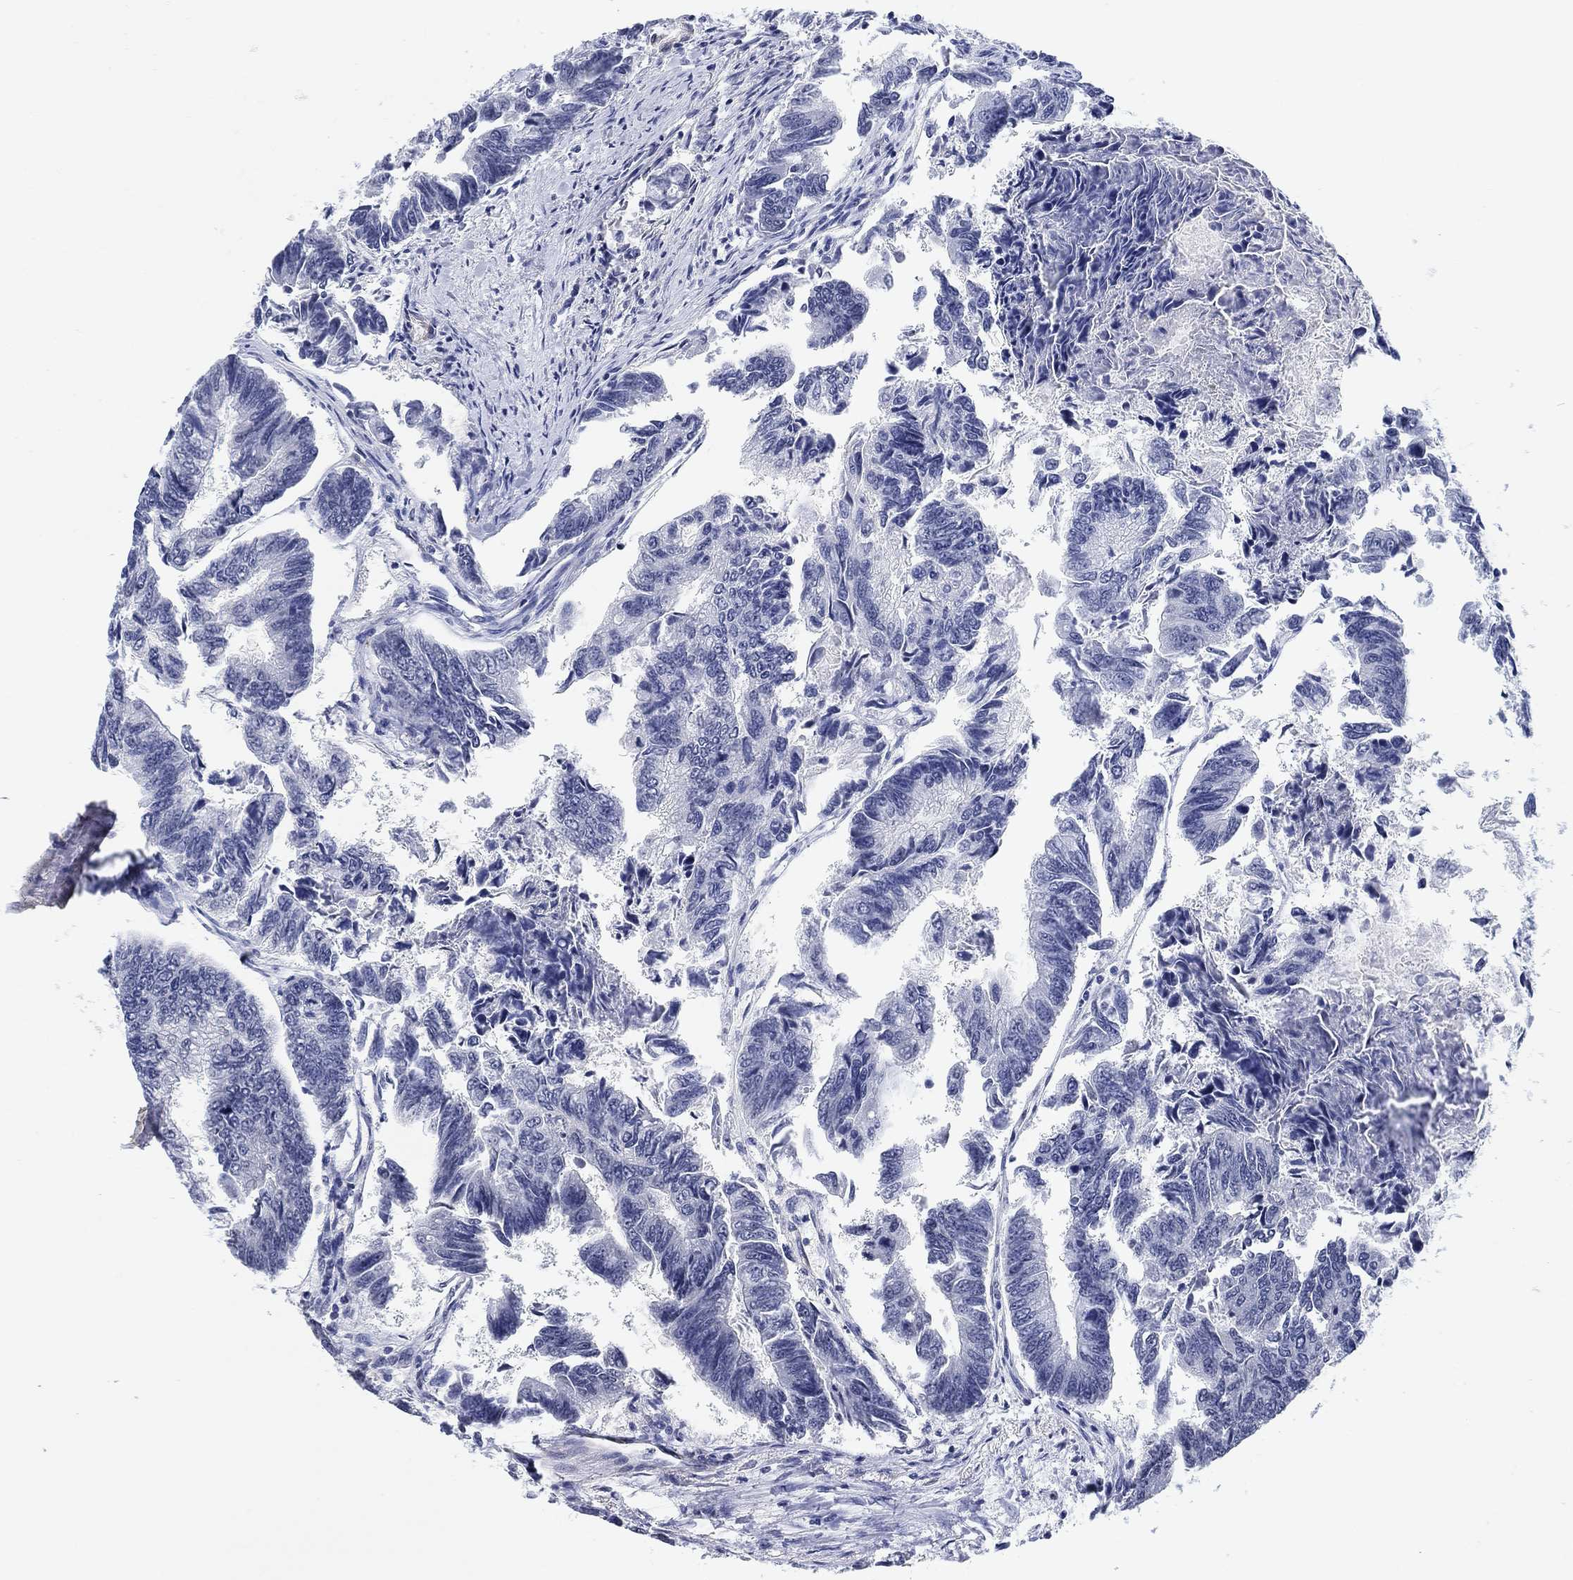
{"staining": {"intensity": "negative", "quantity": "none", "location": "none"}, "tissue": "colorectal cancer", "cell_type": "Tumor cells", "image_type": "cancer", "snomed": [{"axis": "morphology", "description": "Adenocarcinoma, NOS"}, {"axis": "topography", "description": "Colon"}], "caption": "Protein analysis of colorectal adenocarcinoma shows no significant expression in tumor cells.", "gene": "OTUB2", "patient": {"sex": "female", "age": 65}}